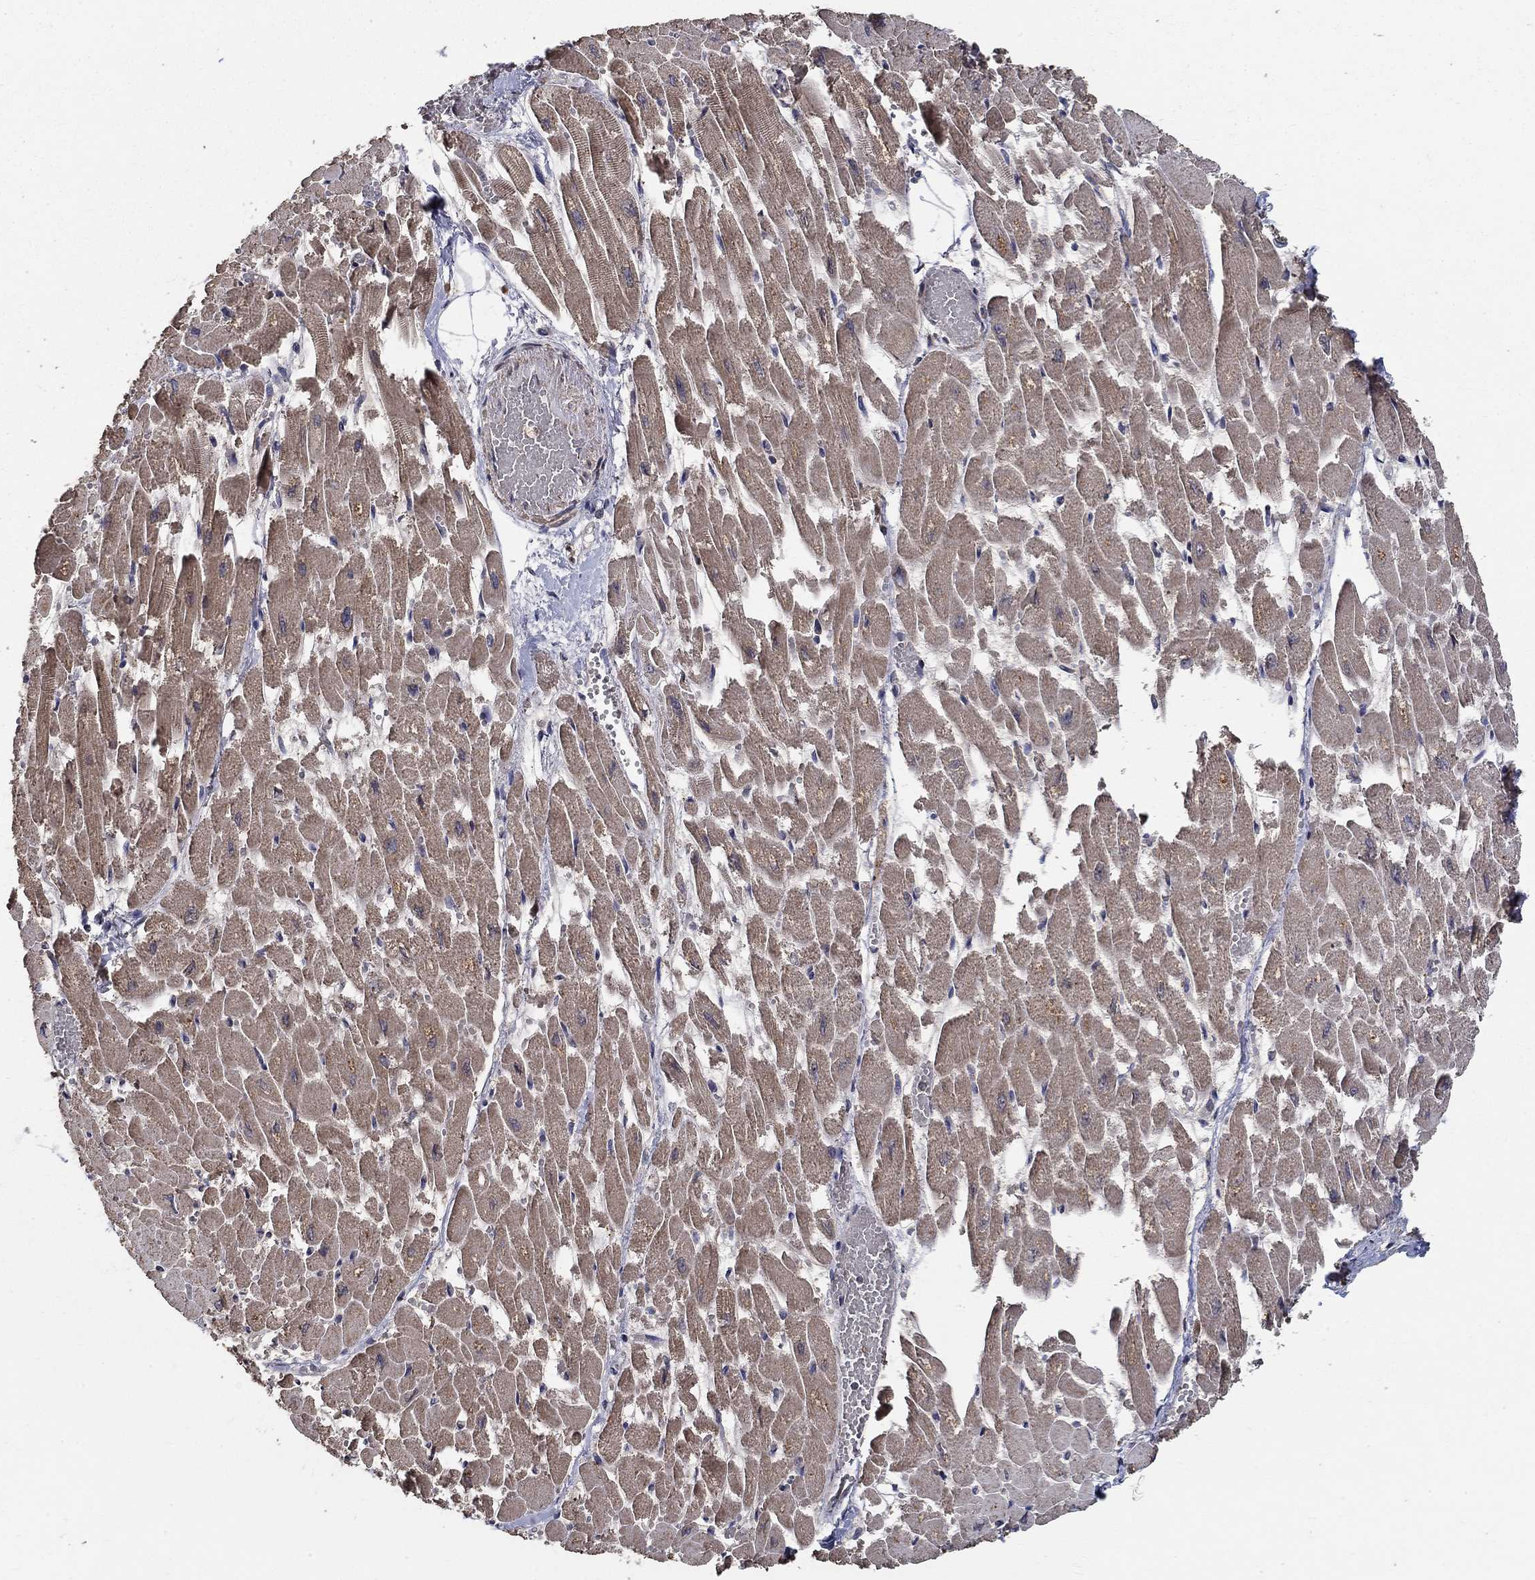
{"staining": {"intensity": "weak", "quantity": "25%-75%", "location": "cytoplasmic/membranous"}, "tissue": "heart muscle", "cell_type": "Cardiomyocytes", "image_type": "normal", "snomed": [{"axis": "morphology", "description": "Normal tissue, NOS"}, {"axis": "topography", "description": "Heart"}], "caption": "An image of human heart muscle stained for a protein demonstrates weak cytoplasmic/membranous brown staining in cardiomyocytes. (IHC, brightfield microscopy, high magnification).", "gene": "ZNF594", "patient": {"sex": "female", "age": 52}}